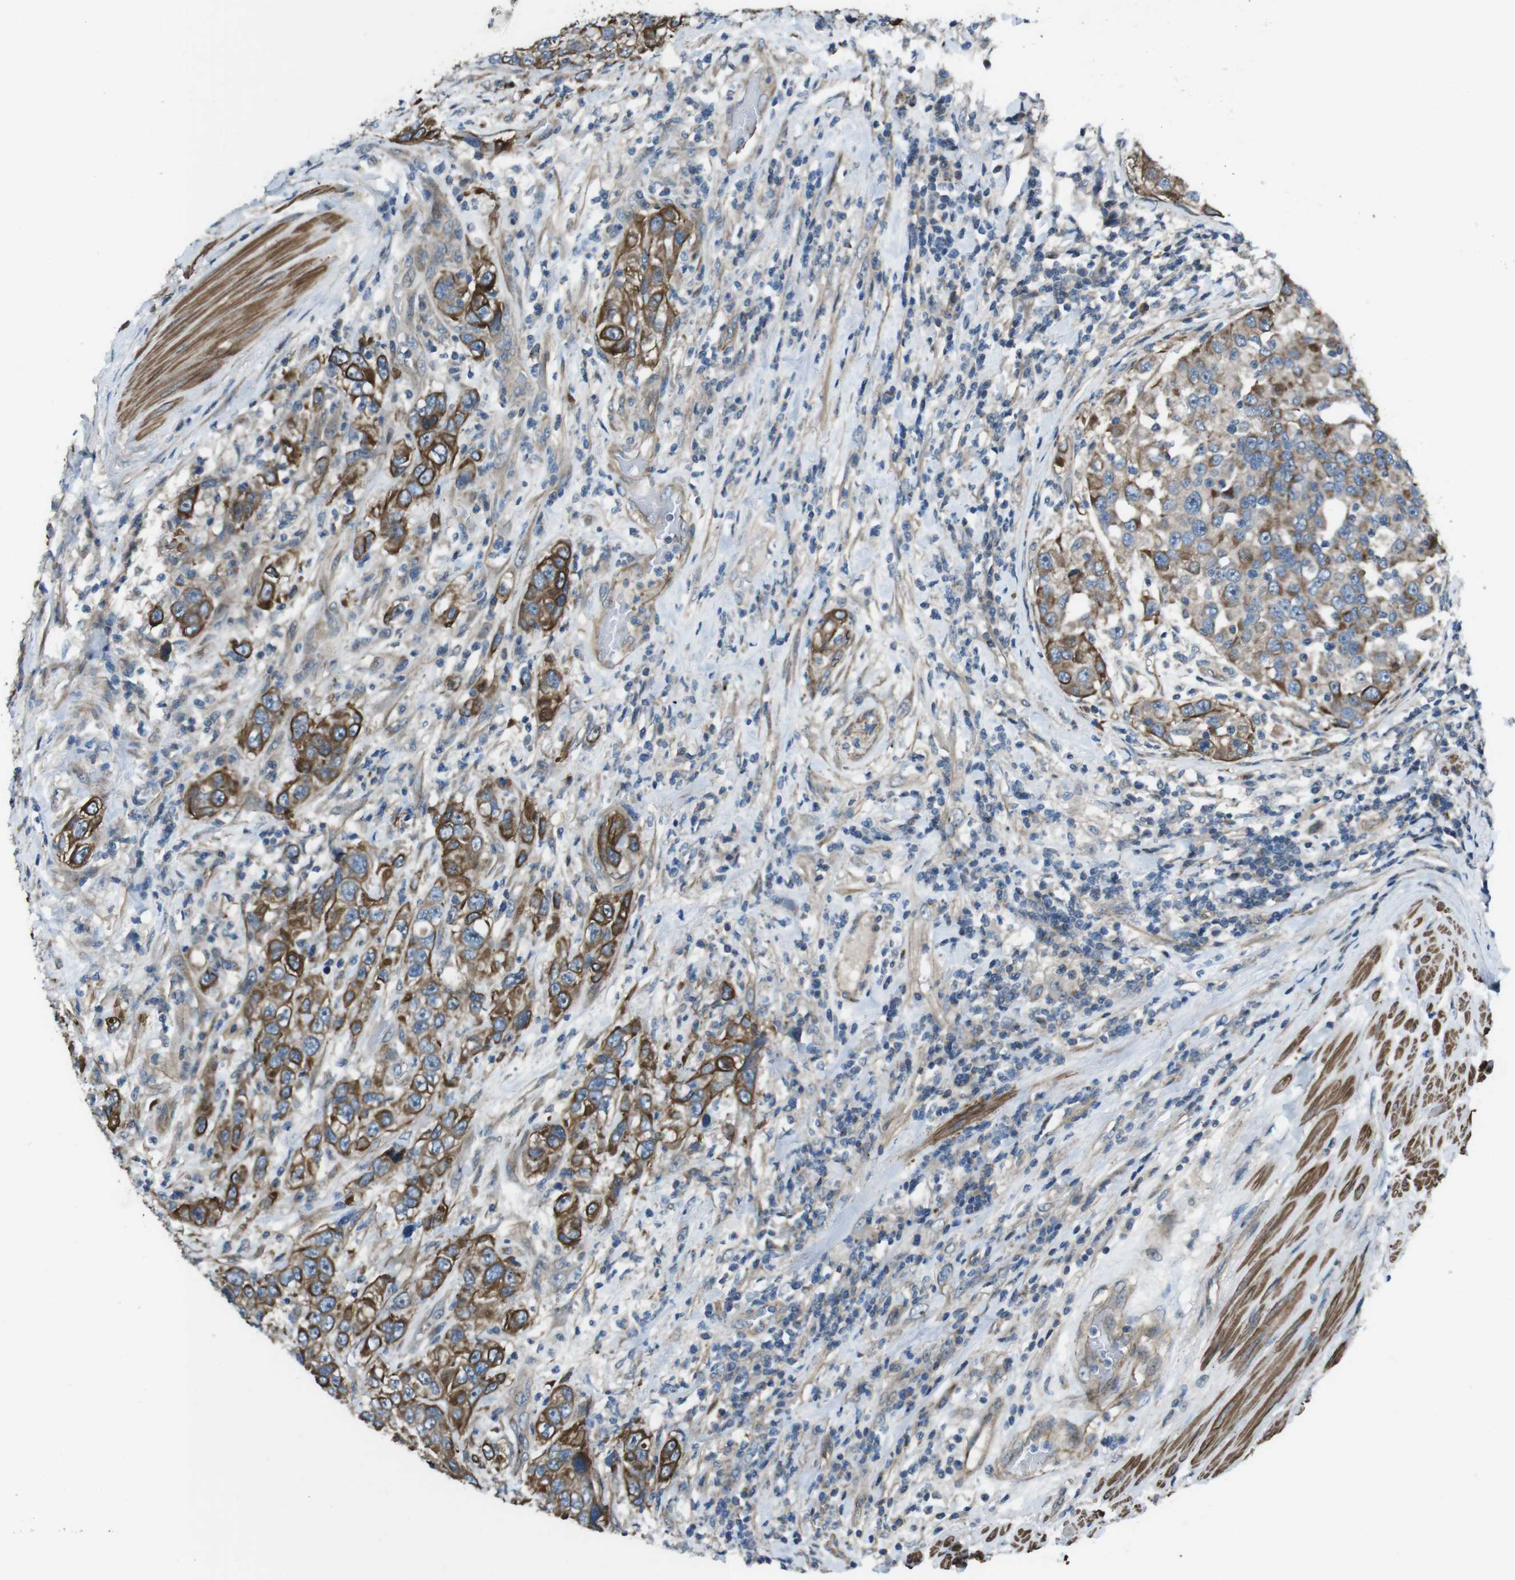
{"staining": {"intensity": "moderate", "quantity": ">75%", "location": "cytoplasmic/membranous"}, "tissue": "urothelial cancer", "cell_type": "Tumor cells", "image_type": "cancer", "snomed": [{"axis": "morphology", "description": "Urothelial carcinoma, High grade"}, {"axis": "topography", "description": "Urinary bladder"}], "caption": "Urothelial cancer stained with a brown dye shows moderate cytoplasmic/membranous positive staining in approximately >75% of tumor cells.", "gene": "FAM174B", "patient": {"sex": "female", "age": 80}}